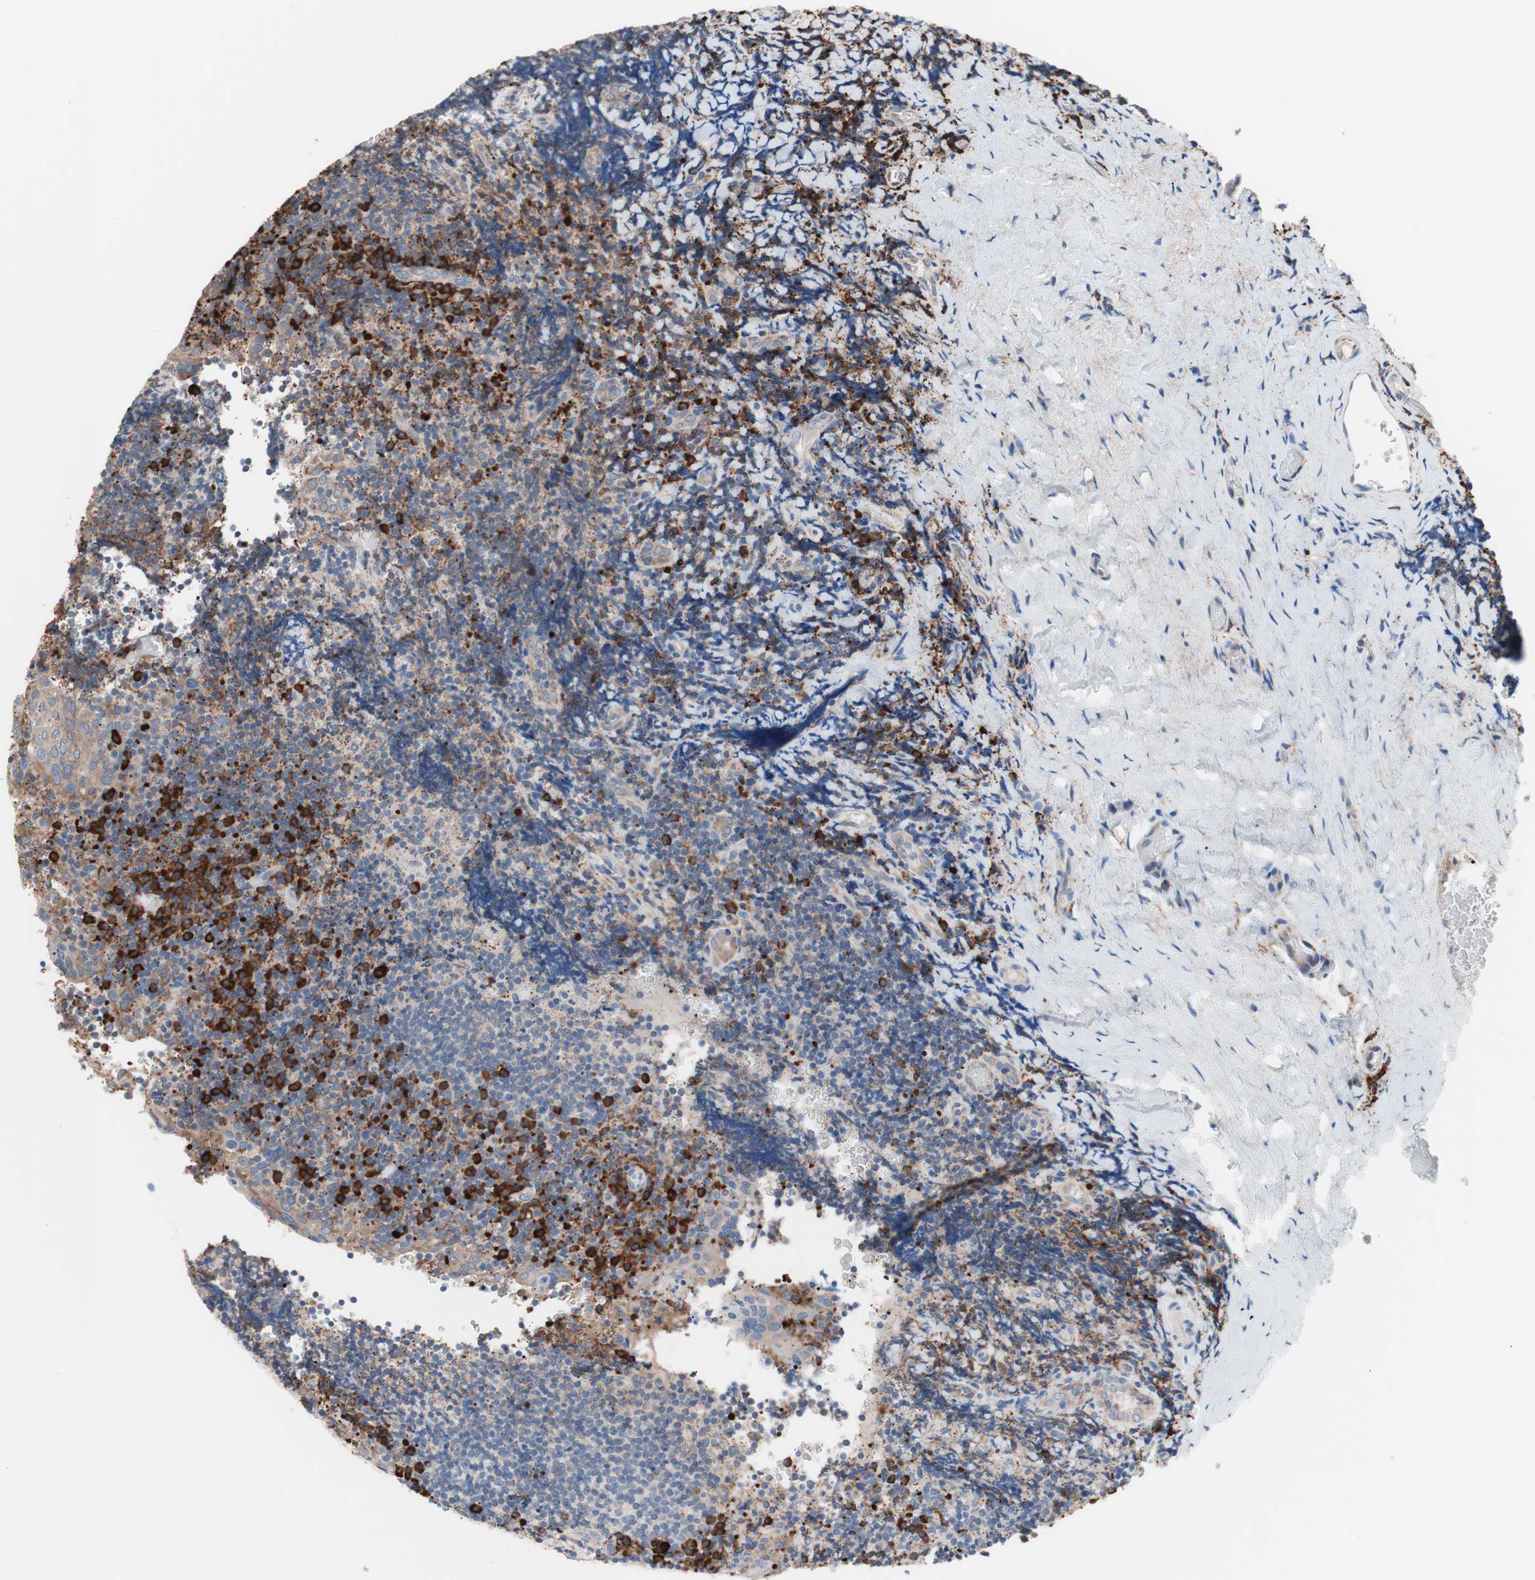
{"staining": {"intensity": "negative", "quantity": "none", "location": "none"}, "tissue": "lymphoma", "cell_type": "Tumor cells", "image_type": "cancer", "snomed": [{"axis": "morphology", "description": "Malignant lymphoma, non-Hodgkin's type, High grade"}, {"axis": "topography", "description": "Tonsil"}], "caption": "This is an immunohistochemistry (IHC) histopathology image of malignant lymphoma, non-Hodgkin's type (high-grade). There is no positivity in tumor cells.", "gene": "SLC27A4", "patient": {"sex": "female", "age": 36}}